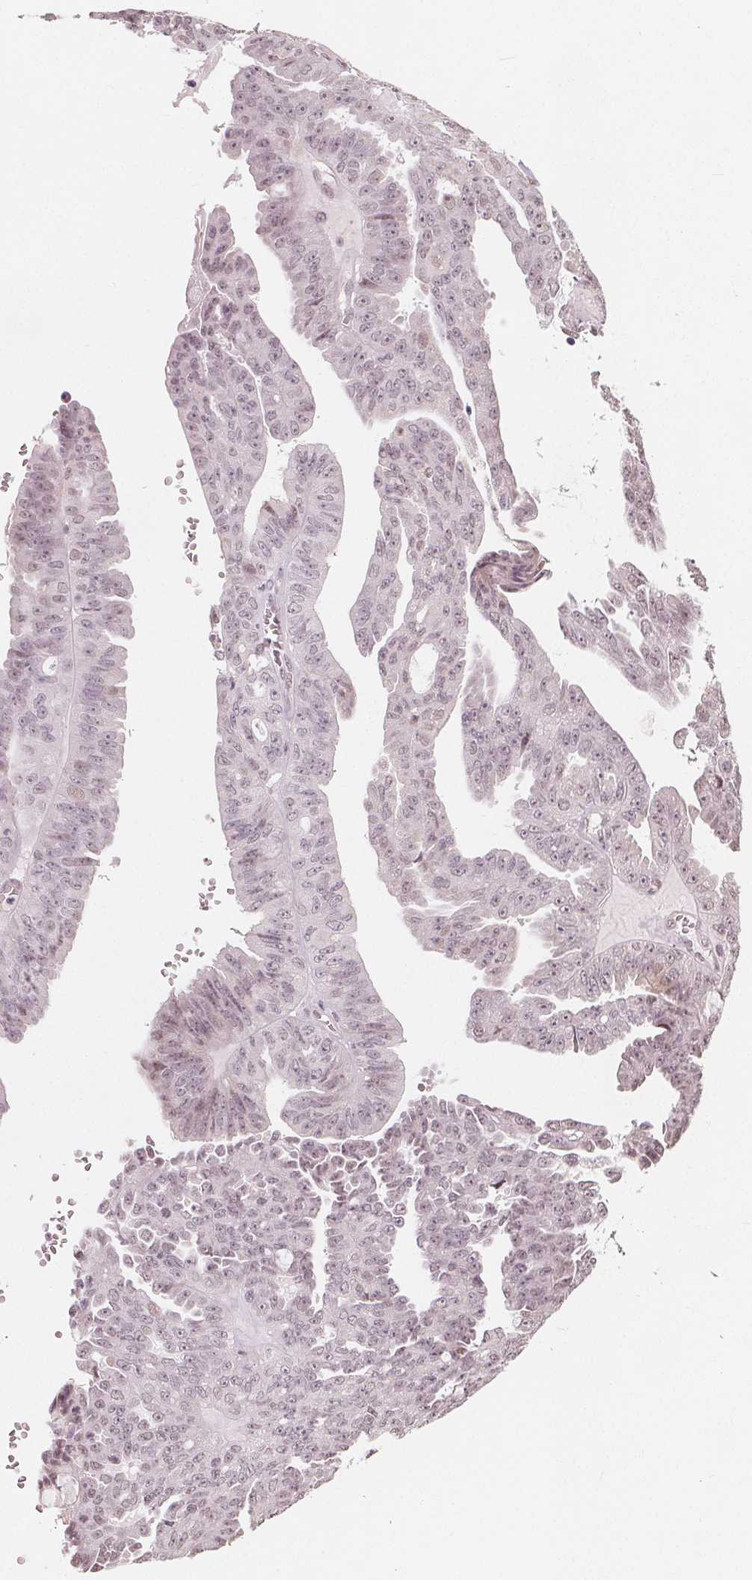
{"staining": {"intensity": "weak", "quantity": "25%-75%", "location": "nuclear"}, "tissue": "ovarian cancer", "cell_type": "Tumor cells", "image_type": "cancer", "snomed": [{"axis": "morphology", "description": "Cystadenocarcinoma, serous, NOS"}, {"axis": "topography", "description": "Ovary"}], "caption": "Serous cystadenocarcinoma (ovarian) stained with DAB immunohistochemistry (IHC) shows low levels of weak nuclear staining in approximately 25%-75% of tumor cells.", "gene": "NUP210L", "patient": {"sex": "female", "age": 71}}